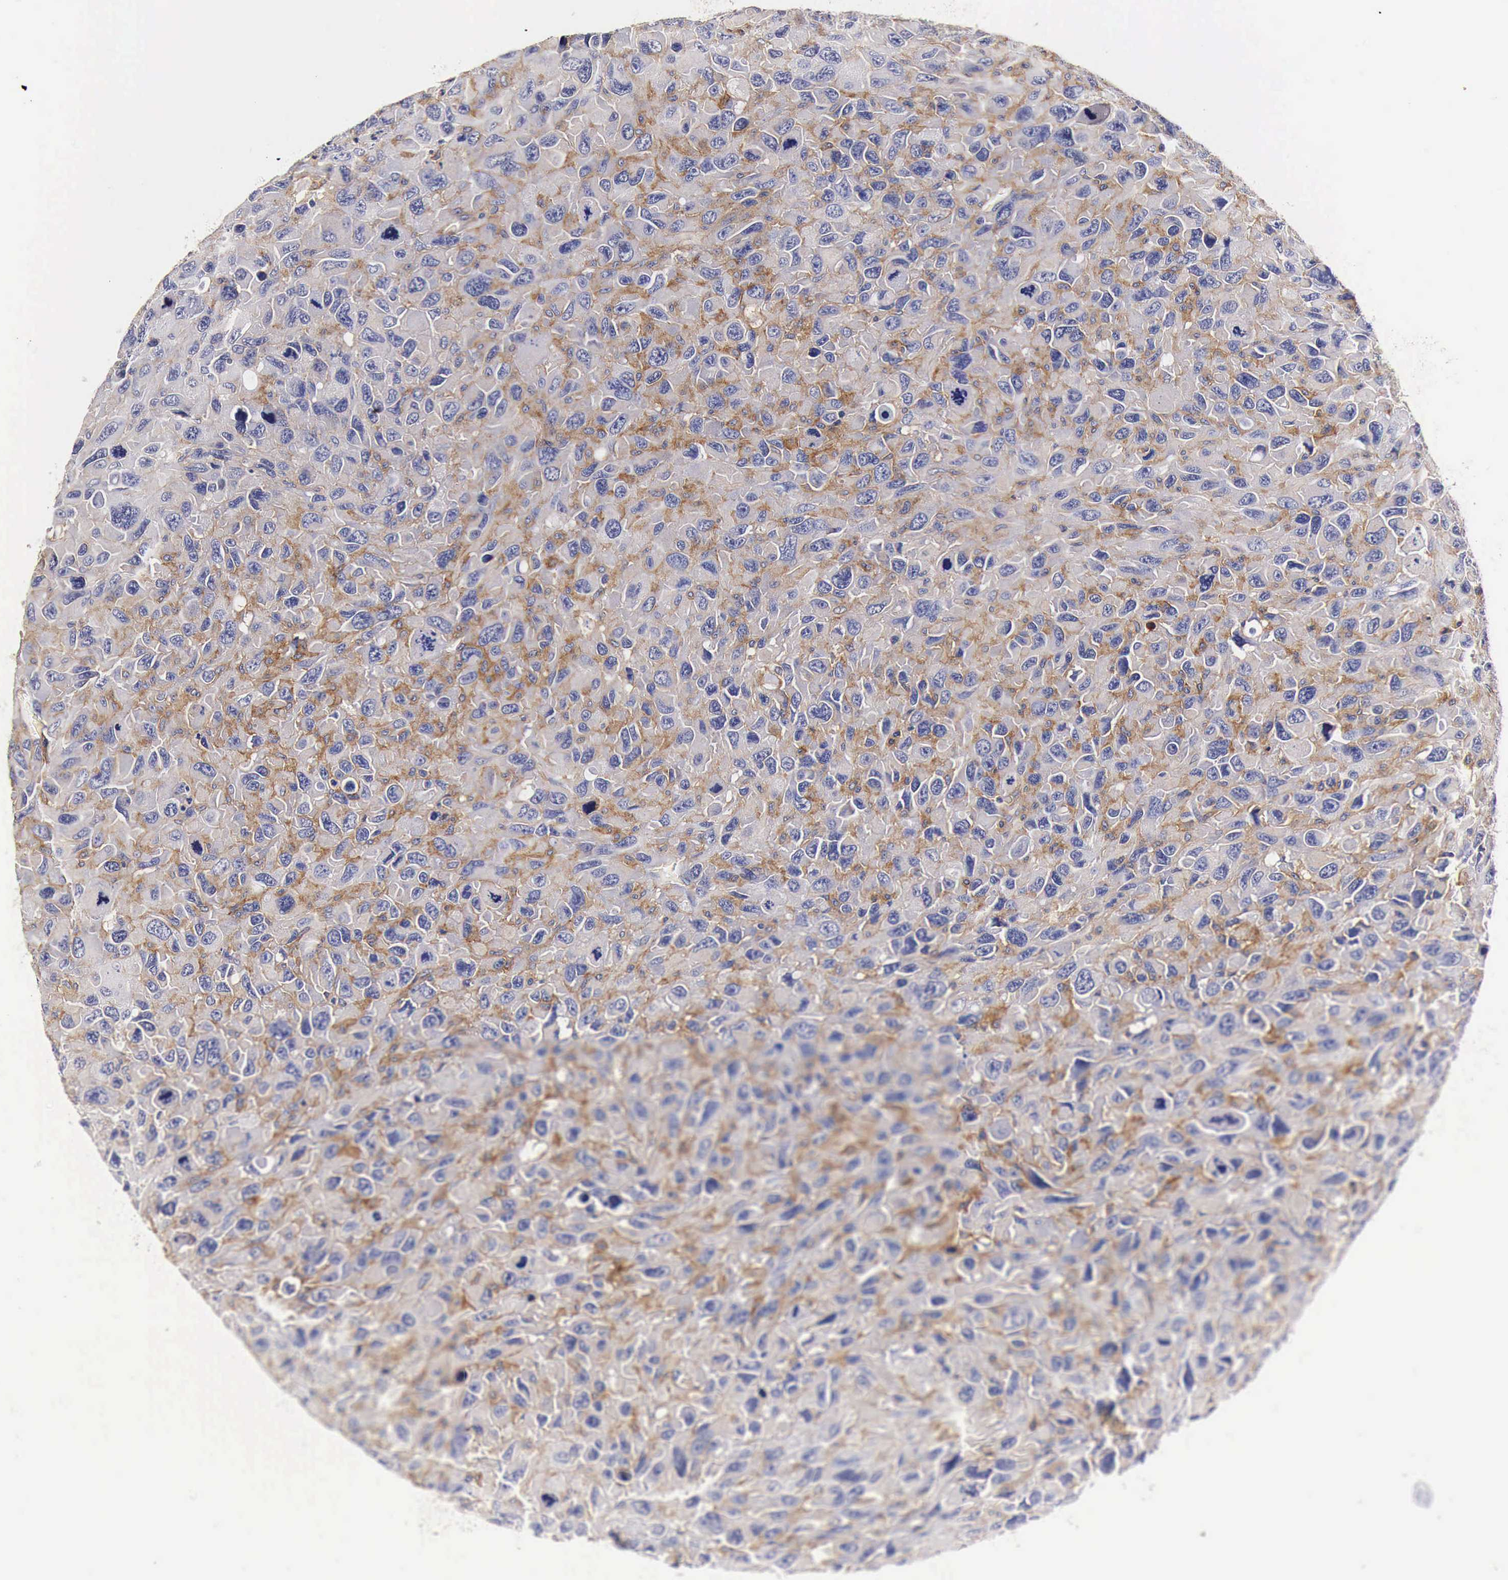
{"staining": {"intensity": "moderate", "quantity": "25%-75%", "location": "cytoplasmic/membranous"}, "tissue": "renal cancer", "cell_type": "Tumor cells", "image_type": "cancer", "snomed": [{"axis": "morphology", "description": "Adenocarcinoma, NOS"}, {"axis": "topography", "description": "Kidney"}], "caption": "Moderate cytoplasmic/membranous positivity for a protein is present in about 25%-75% of tumor cells of renal cancer (adenocarcinoma) using IHC.", "gene": "RP2", "patient": {"sex": "male", "age": 79}}